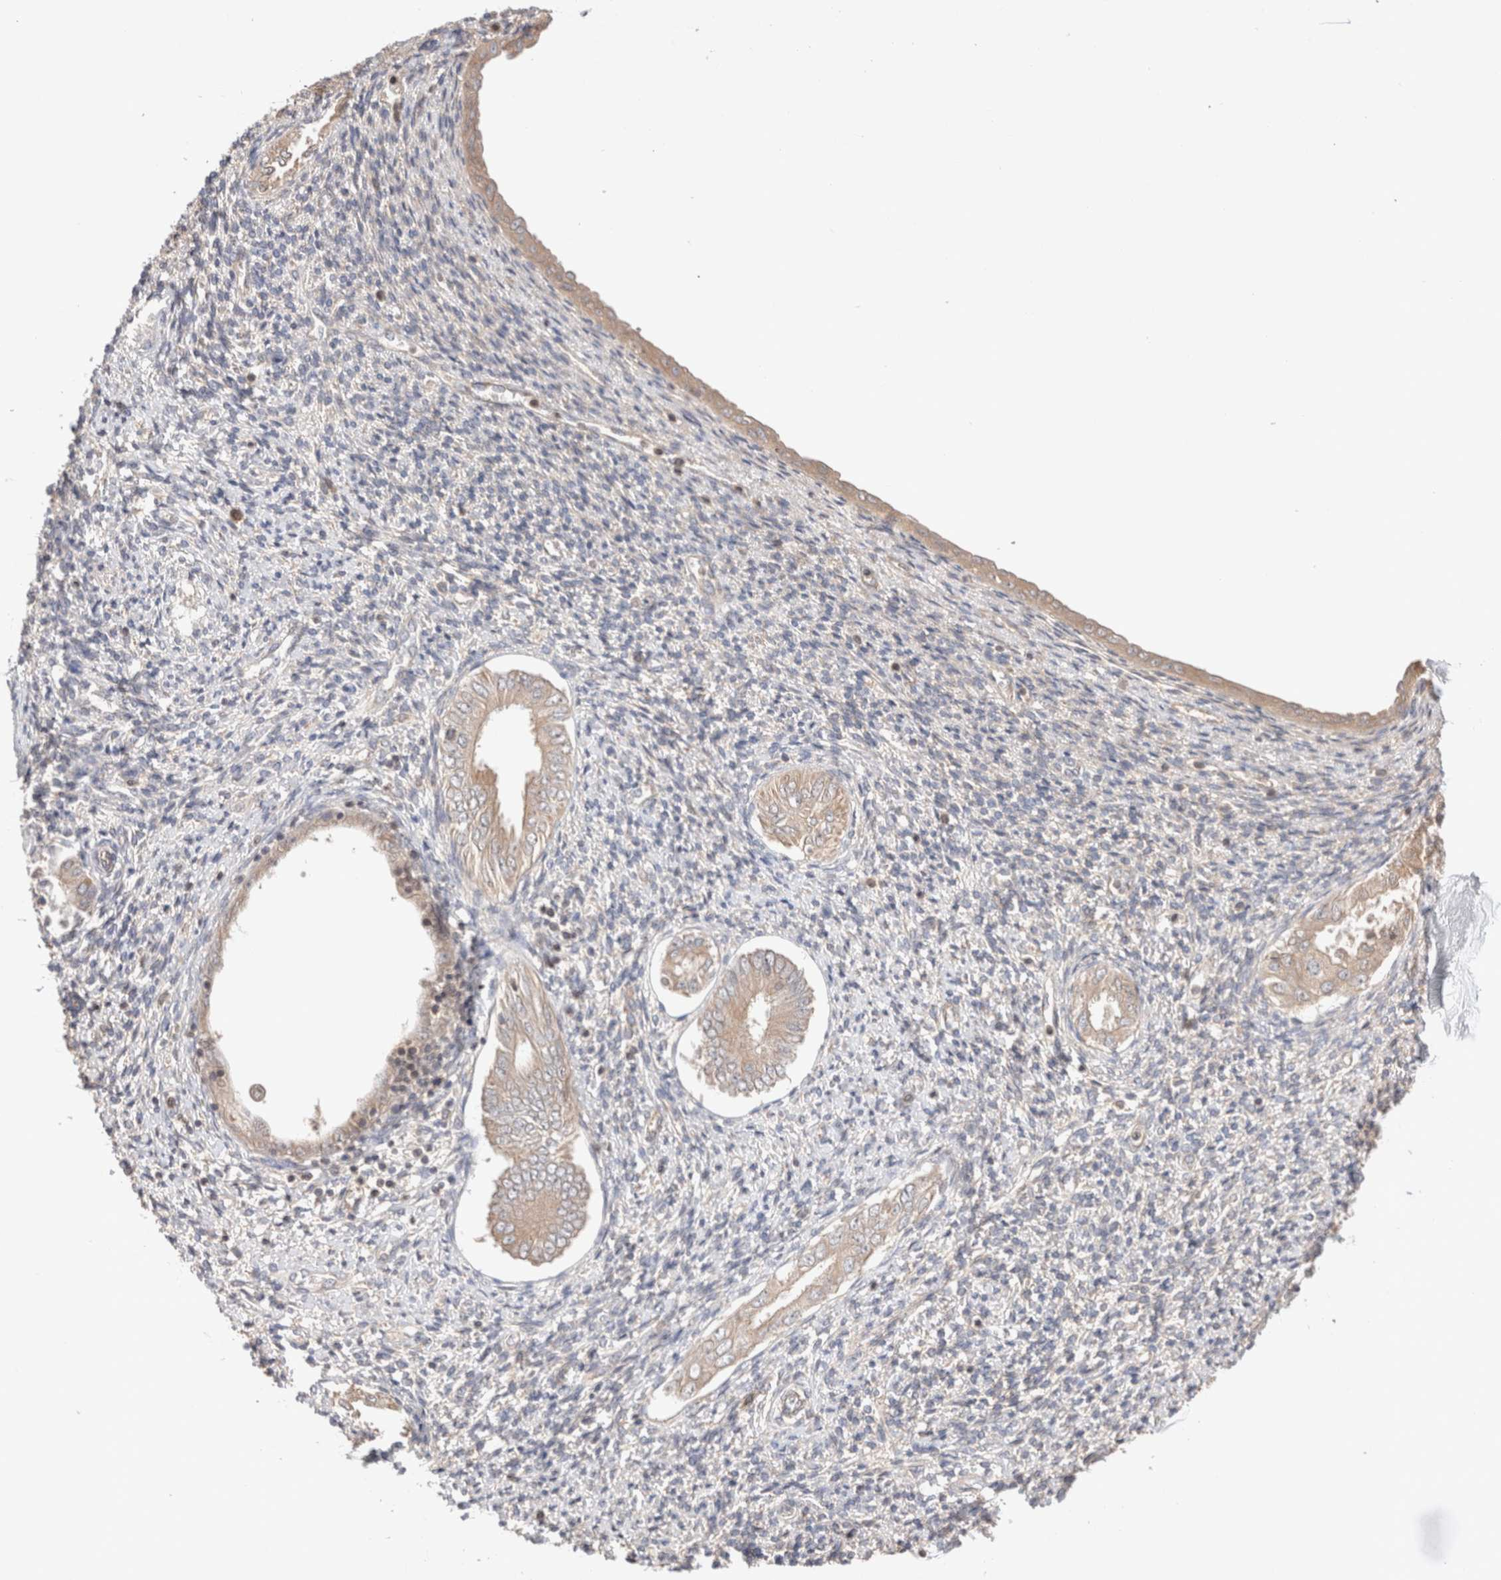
{"staining": {"intensity": "weak", "quantity": "<25%", "location": "cytoplasmic/membranous"}, "tissue": "endometrium", "cell_type": "Cells in endometrial stroma", "image_type": "normal", "snomed": [{"axis": "morphology", "description": "Normal tissue, NOS"}, {"axis": "topography", "description": "Endometrium"}], "caption": "Cells in endometrial stroma are negative for protein expression in unremarkable human endometrium. (DAB (3,3'-diaminobenzidine) immunohistochemistry (IHC) visualized using brightfield microscopy, high magnification).", "gene": "SIKE1", "patient": {"sex": "female", "age": 66}}